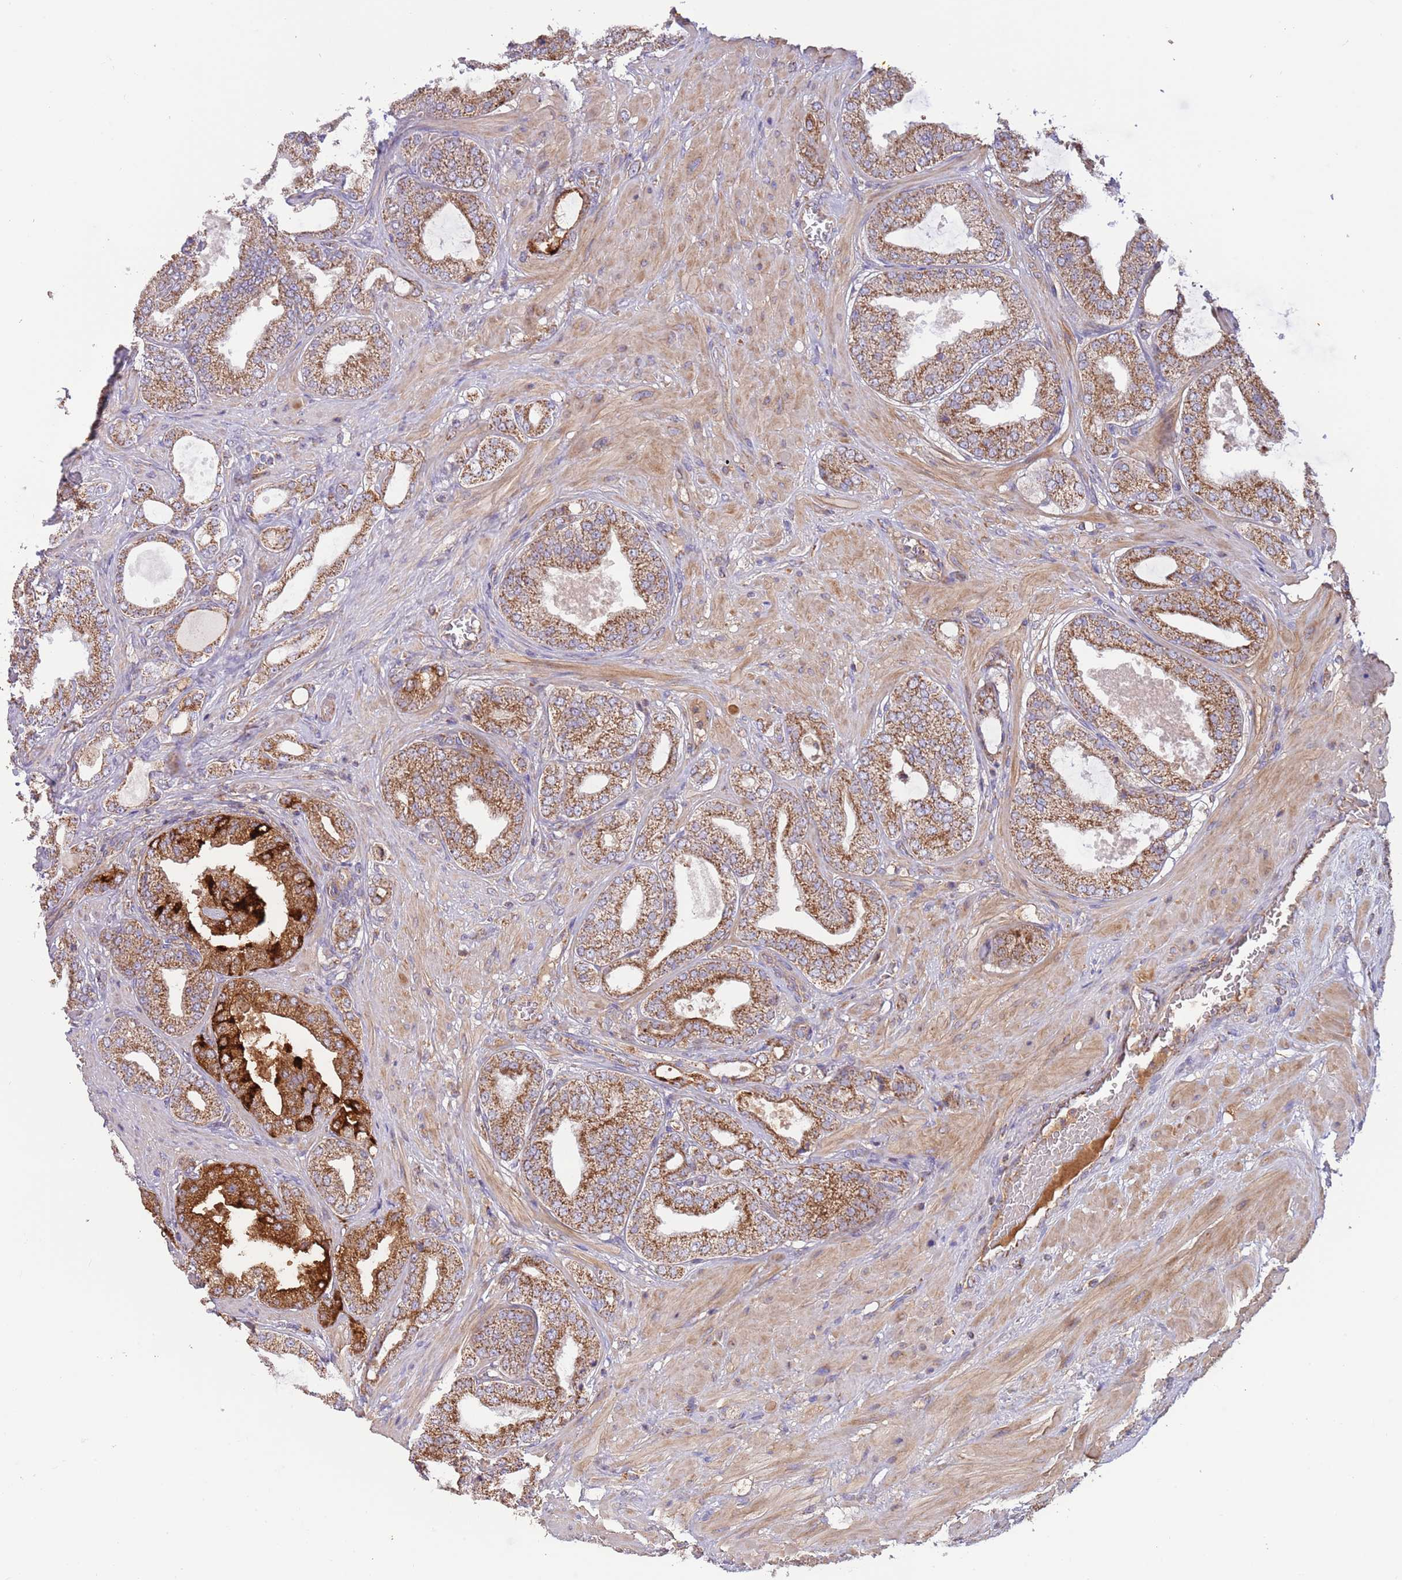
{"staining": {"intensity": "strong", "quantity": ">75%", "location": "cytoplasmic/membranous"}, "tissue": "prostate cancer", "cell_type": "Tumor cells", "image_type": "cancer", "snomed": [{"axis": "morphology", "description": "Adenocarcinoma, Low grade"}, {"axis": "topography", "description": "Prostate"}], "caption": "Immunohistochemical staining of human low-grade adenocarcinoma (prostate) exhibits high levels of strong cytoplasmic/membranous protein expression in approximately >75% of tumor cells. (Stains: DAB (3,3'-diaminobenzidine) in brown, nuclei in blue, Microscopy: brightfield microscopy at high magnification).", "gene": "DNAJA3", "patient": {"sex": "male", "age": 63}}